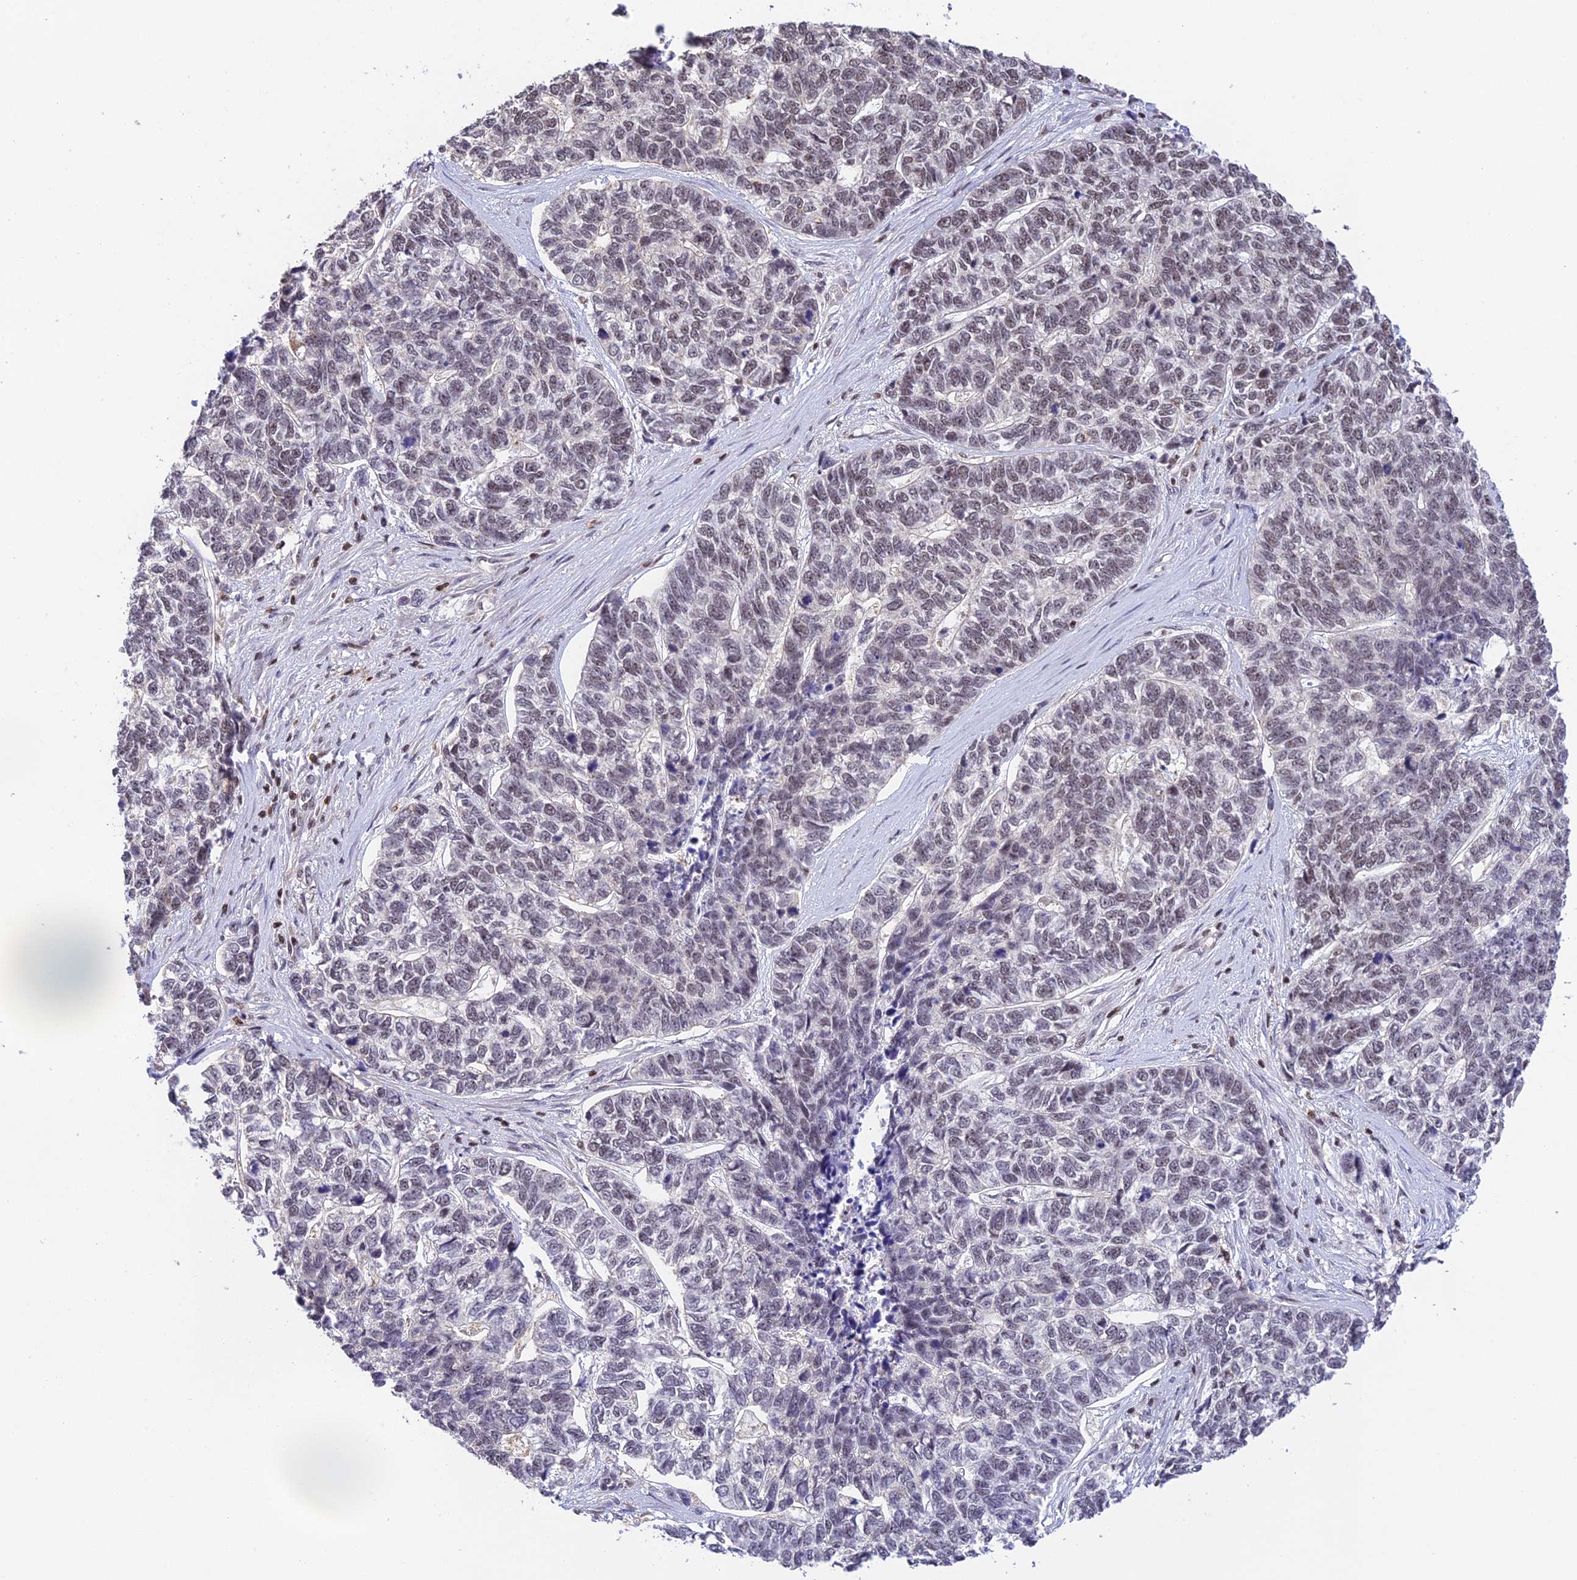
{"staining": {"intensity": "negative", "quantity": "none", "location": "none"}, "tissue": "skin cancer", "cell_type": "Tumor cells", "image_type": "cancer", "snomed": [{"axis": "morphology", "description": "Basal cell carcinoma"}, {"axis": "topography", "description": "Skin"}], "caption": "Immunohistochemistry (IHC) photomicrograph of skin basal cell carcinoma stained for a protein (brown), which displays no positivity in tumor cells. (IHC, brightfield microscopy, high magnification).", "gene": "THAP11", "patient": {"sex": "female", "age": 65}}